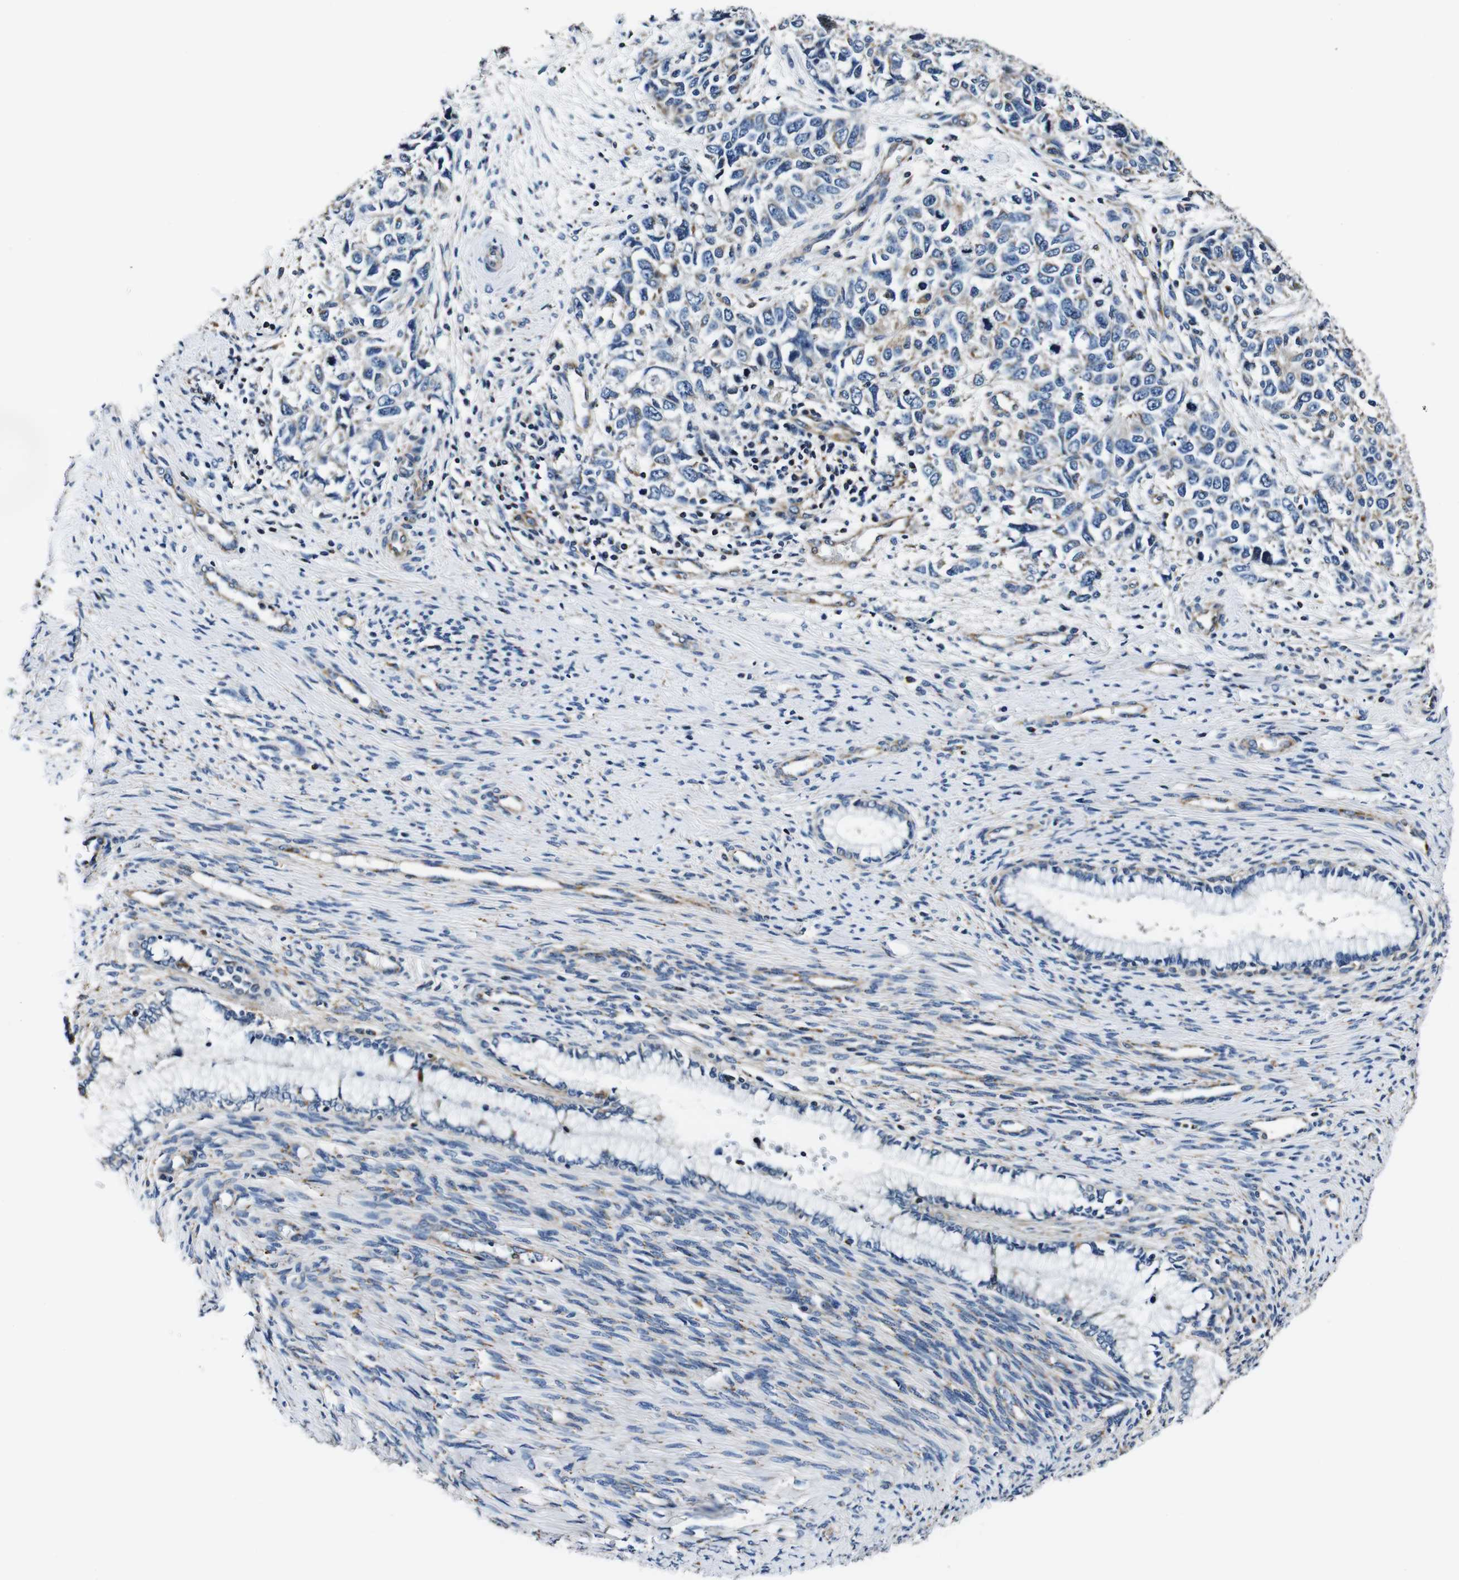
{"staining": {"intensity": "weak", "quantity": "<25%", "location": "cytoplasmic/membranous"}, "tissue": "cervical cancer", "cell_type": "Tumor cells", "image_type": "cancer", "snomed": [{"axis": "morphology", "description": "Squamous cell carcinoma, NOS"}, {"axis": "topography", "description": "Cervix"}], "caption": "High magnification brightfield microscopy of squamous cell carcinoma (cervical) stained with DAB (brown) and counterstained with hematoxylin (blue): tumor cells show no significant staining.", "gene": "HK1", "patient": {"sex": "female", "age": 63}}